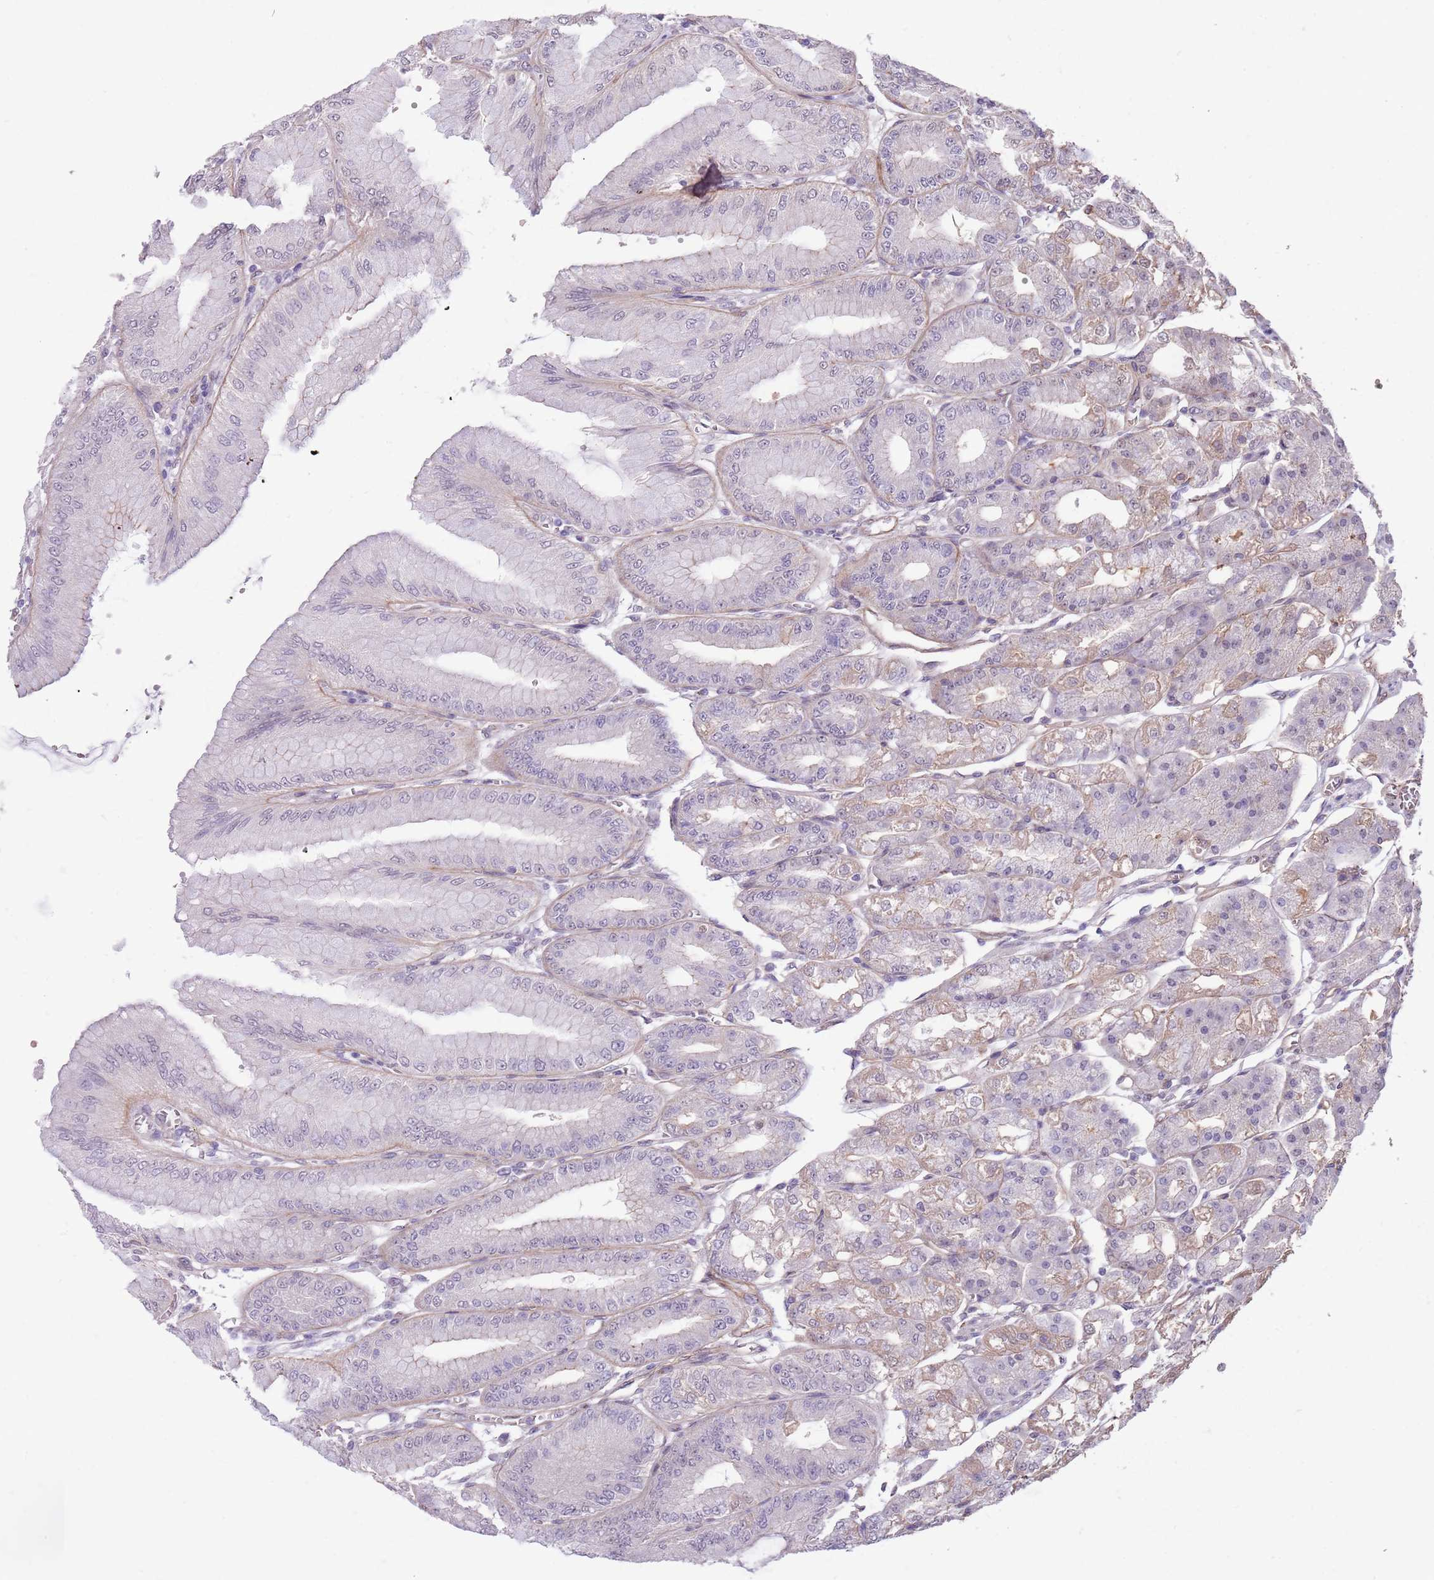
{"staining": {"intensity": "moderate", "quantity": "<25%", "location": "cytoplasmic/membranous"}, "tissue": "stomach", "cell_type": "Glandular cells", "image_type": "normal", "snomed": [{"axis": "morphology", "description": "Normal tissue, NOS"}, {"axis": "topography", "description": "Stomach, lower"}], "caption": "Human stomach stained with a brown dye reveals moderate cytoplasmic/membranous positive staining in approximately <25% of glandular cells.", "gene": "CREBZF", "patient": {"sex": "male", "age": 71}}